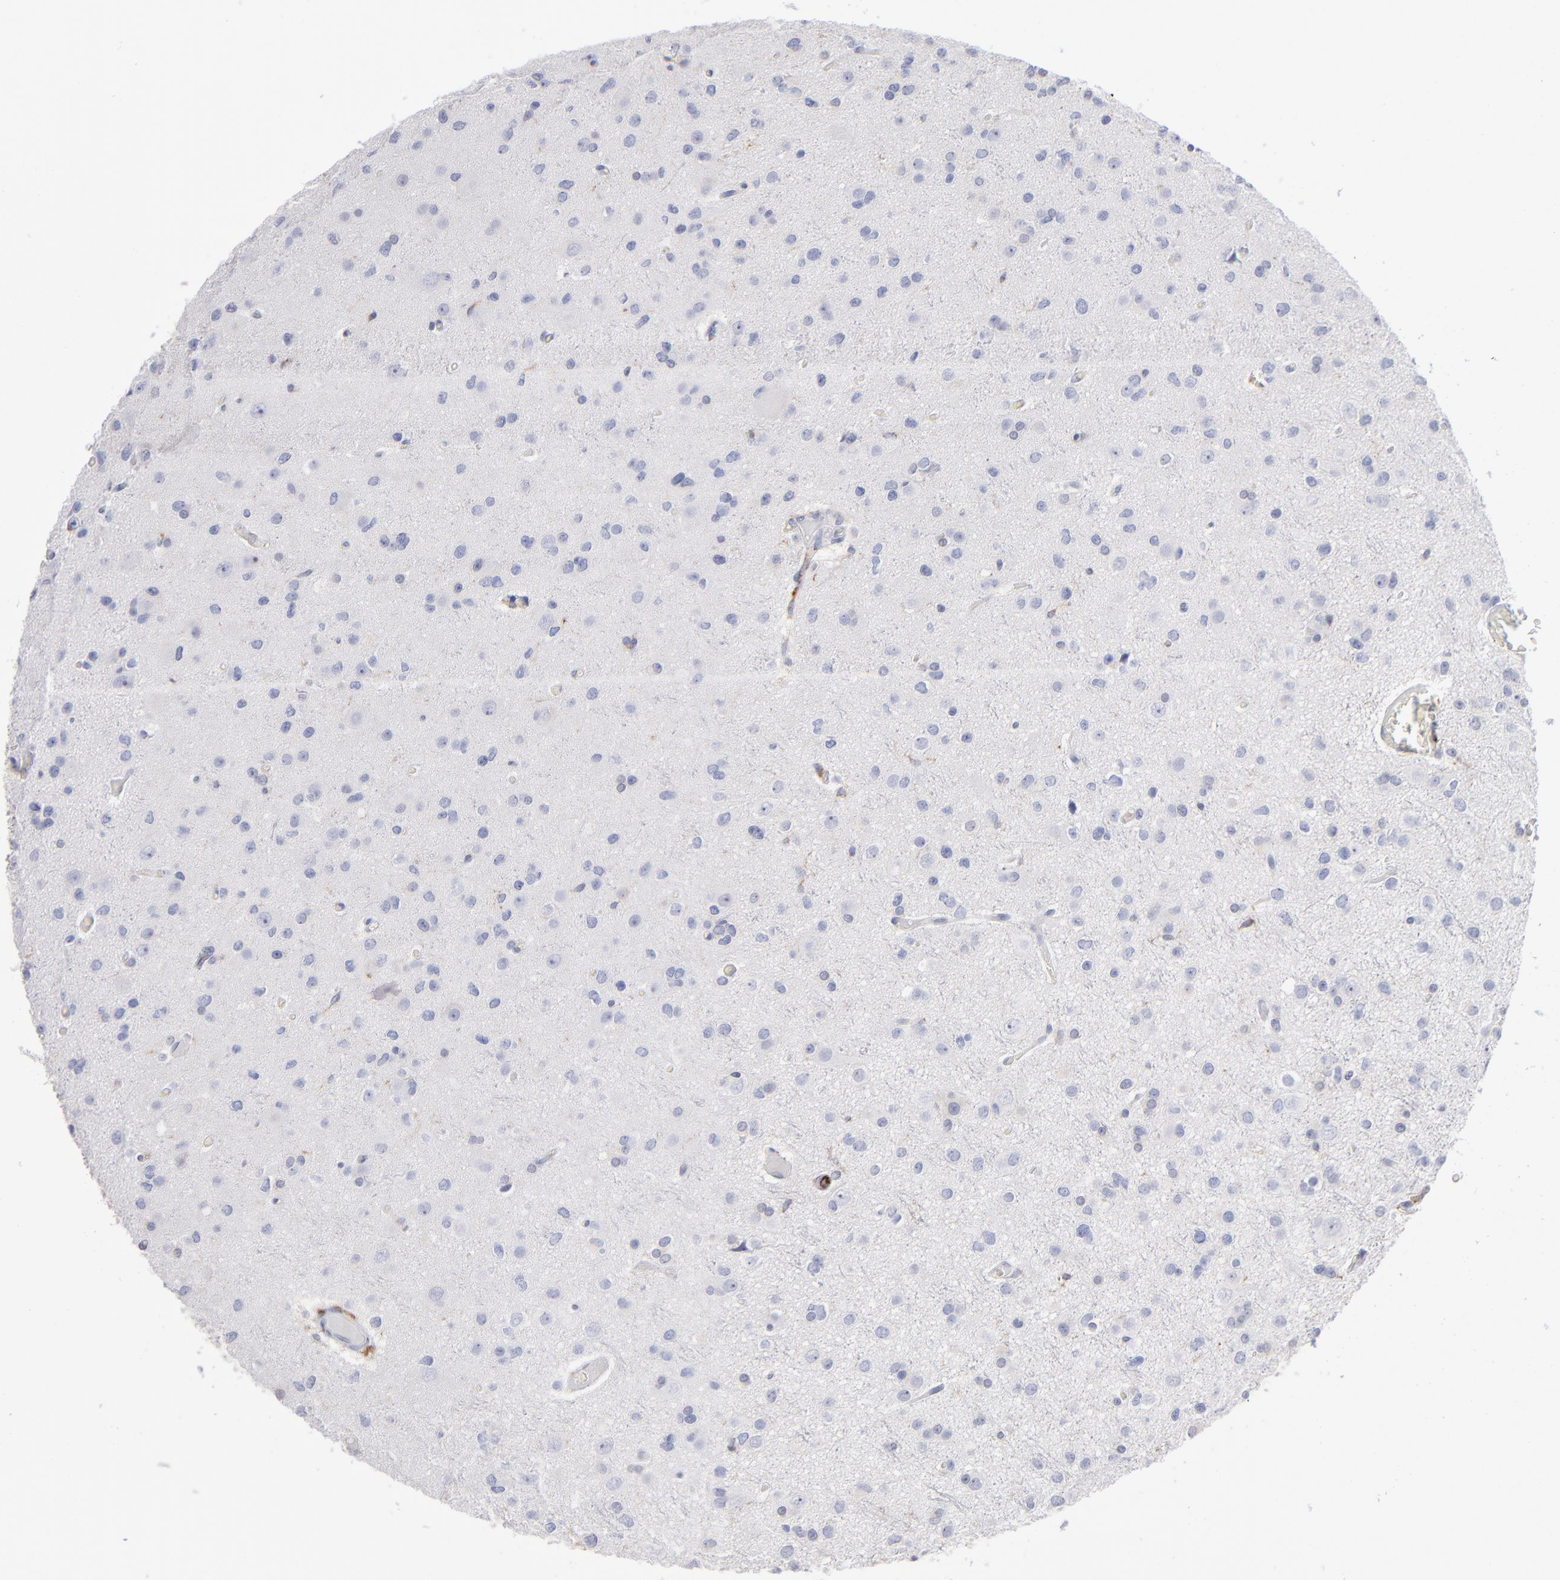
{"staining": {"intensity": "negative", "quantity": "none", "location": "none"}, "tissue": "glioma", "cell_type": "Tumor cells", "image_type": "cancer", "snomed": [{"axis": "morphology", "description": "Glioma, malignant, Low grade"}, {"axis": "topography", "description": "Brain"}], "caption": "An image of low-grade glioma (malignant) stained for a protein shows no brown staining in tumor cells.", "gene": "CD180", "patient": {"sex": "male", "age": 42}}